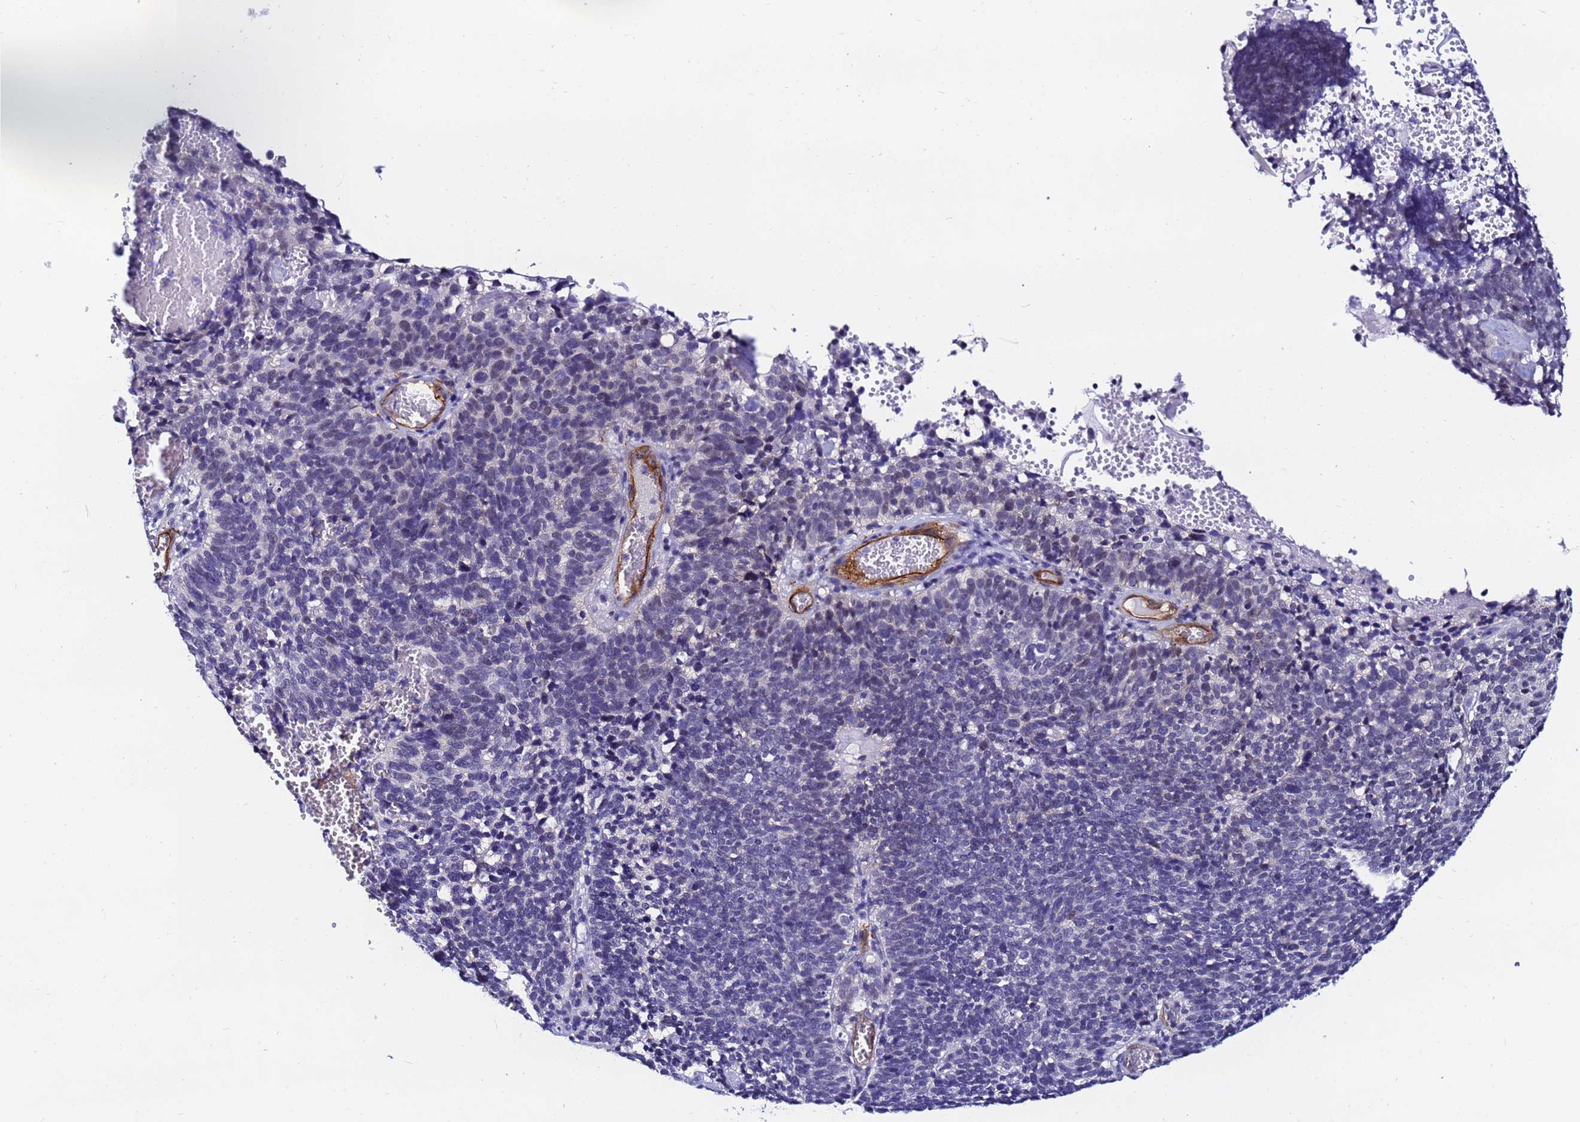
{"staining": {"intensity": "negative", "quantity": "none", "location": "none"}, "tissue": "cervical cancer", "cell_type": "Tumor cells", "image_type": "cancer", "snomed": [{"axis": "morphology", "description": "Squamous cell carcinoma, NOS"}, {"axis": "topography", "description": "Cervix"}], "caption": "Immunohistochemical staining of cervical cancer (squamous cell carcinoma) reveals no significant positivity in tumor cells.", "gene": "DEFB104A", "patient": {"sex": "female", "age": 39}}